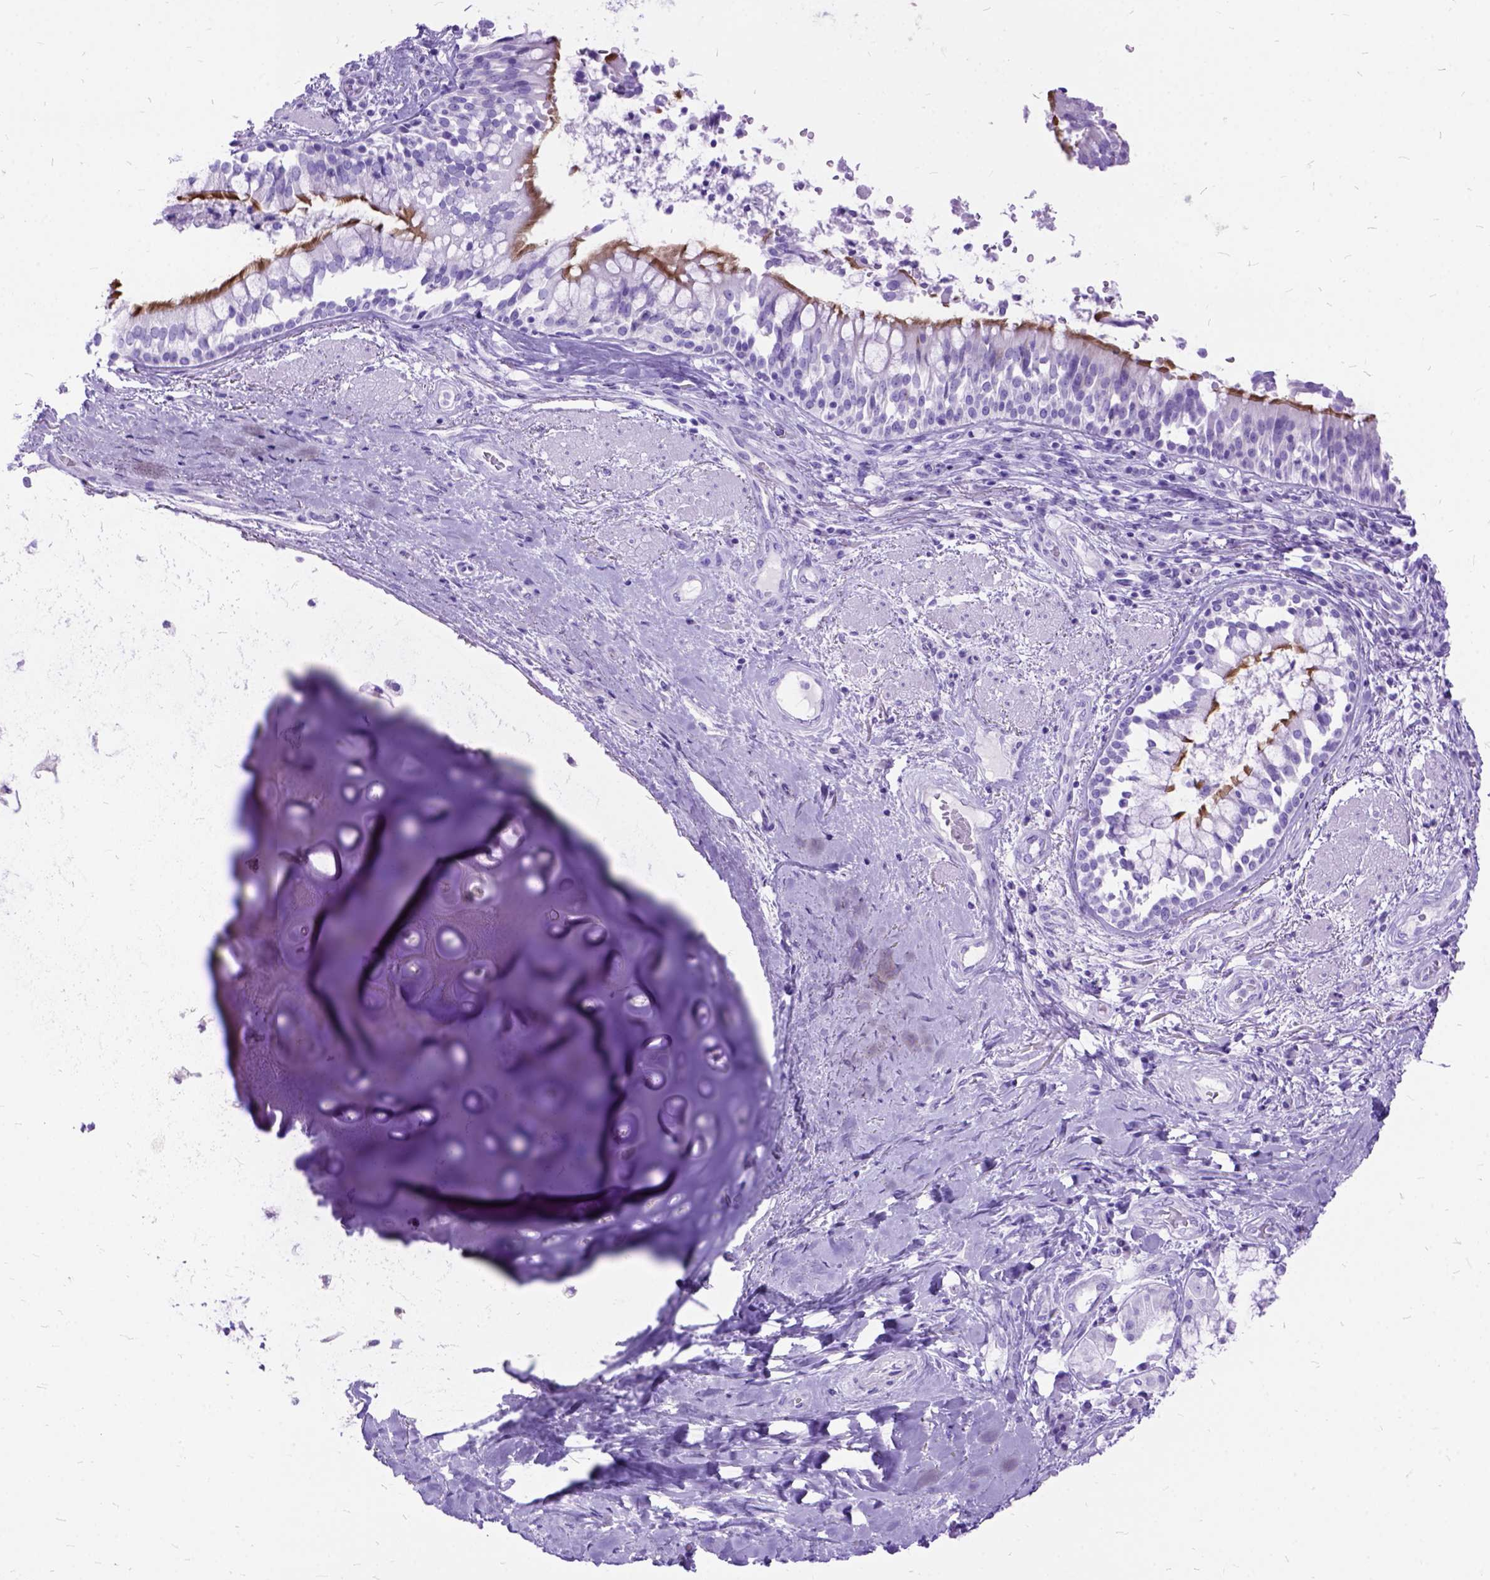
{"staining": {"intensity": "negative", "quantity": "none", "location": "none"}, "tissue": "soft tissue", "cell_type": "Chondrocytes", "image_type": "normal", "snomed": [{"axis": "morphology", "description": "Normal tissue, NOS"}, {"axis": "topography", "description": "Cartilage tissue"}, {"axis": "topography", "description": "Bronchus"}], "caption": "Immunohistochemical staining of benign soft tissue demonstrates no significant positivity in chondrocytes. Brightfield microscopy of immunohistochemistry (IHC) stained with DAB (brown) and hematoxylin (blue), captured at high magnification.", "gene": "DNAH2", "patient": {"sex": "male", "age": 64}}